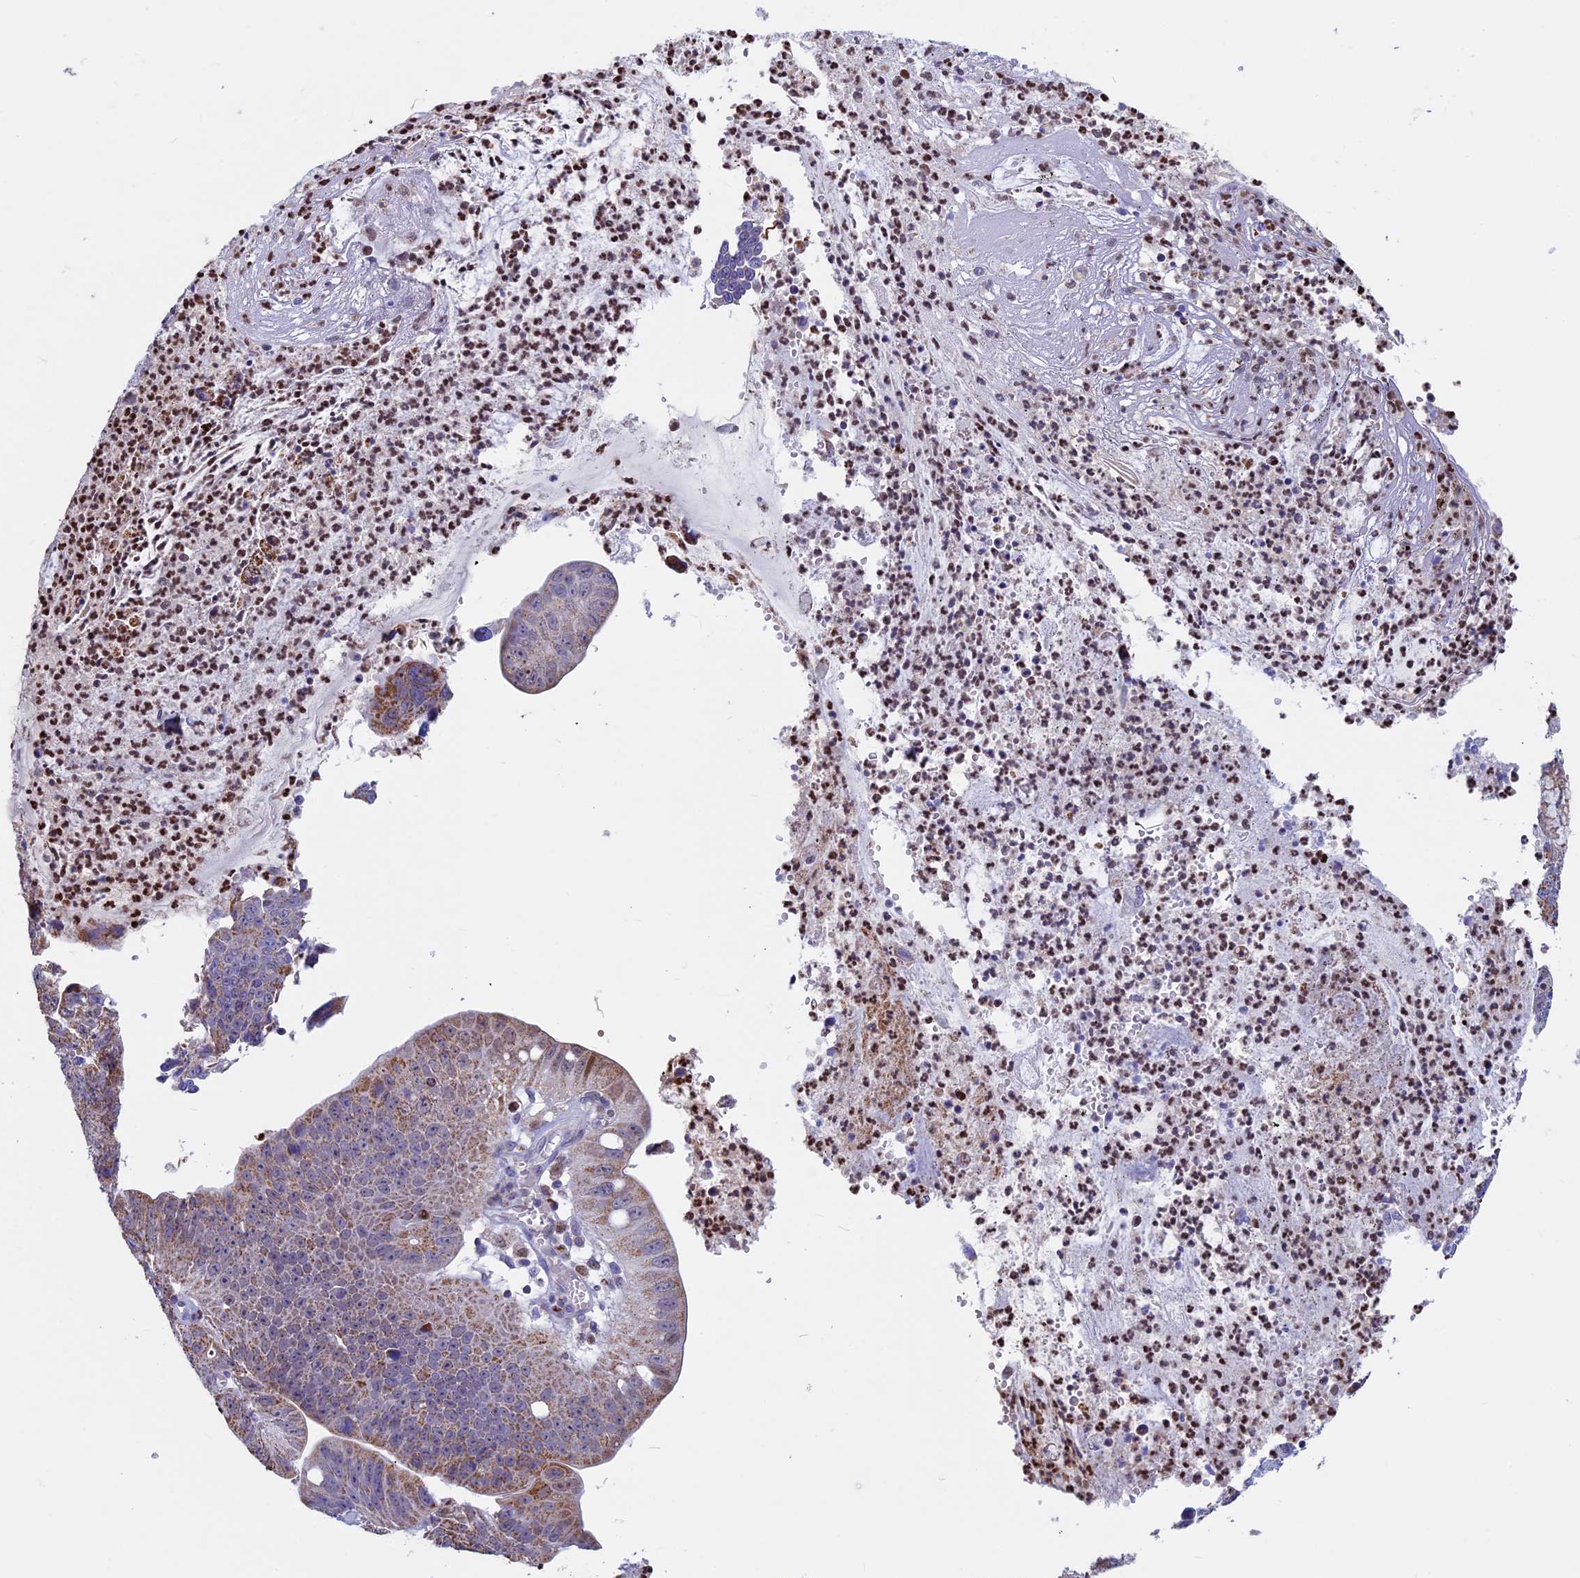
{"staining": {"intensity": "moderate", "quantity": ">75%", "location": "cytoplasmic/membranous"}, "tissue": "stomach cancer", "cell_type": "Tumor cells", "image_type": "cancer", "snomed": [{"axis": "morphology", "description": "Adenocarcinoma, NOS"}, {"axis": "topography", "description": "Stomach"}], "caption": "A micrograph of human stomach cancer stained for a protein displays moderate cytoplasmic/membranous brown staining in tumor cells.", "gene": "ACSS1", "patient": {"sex": "male", "age": 59}}